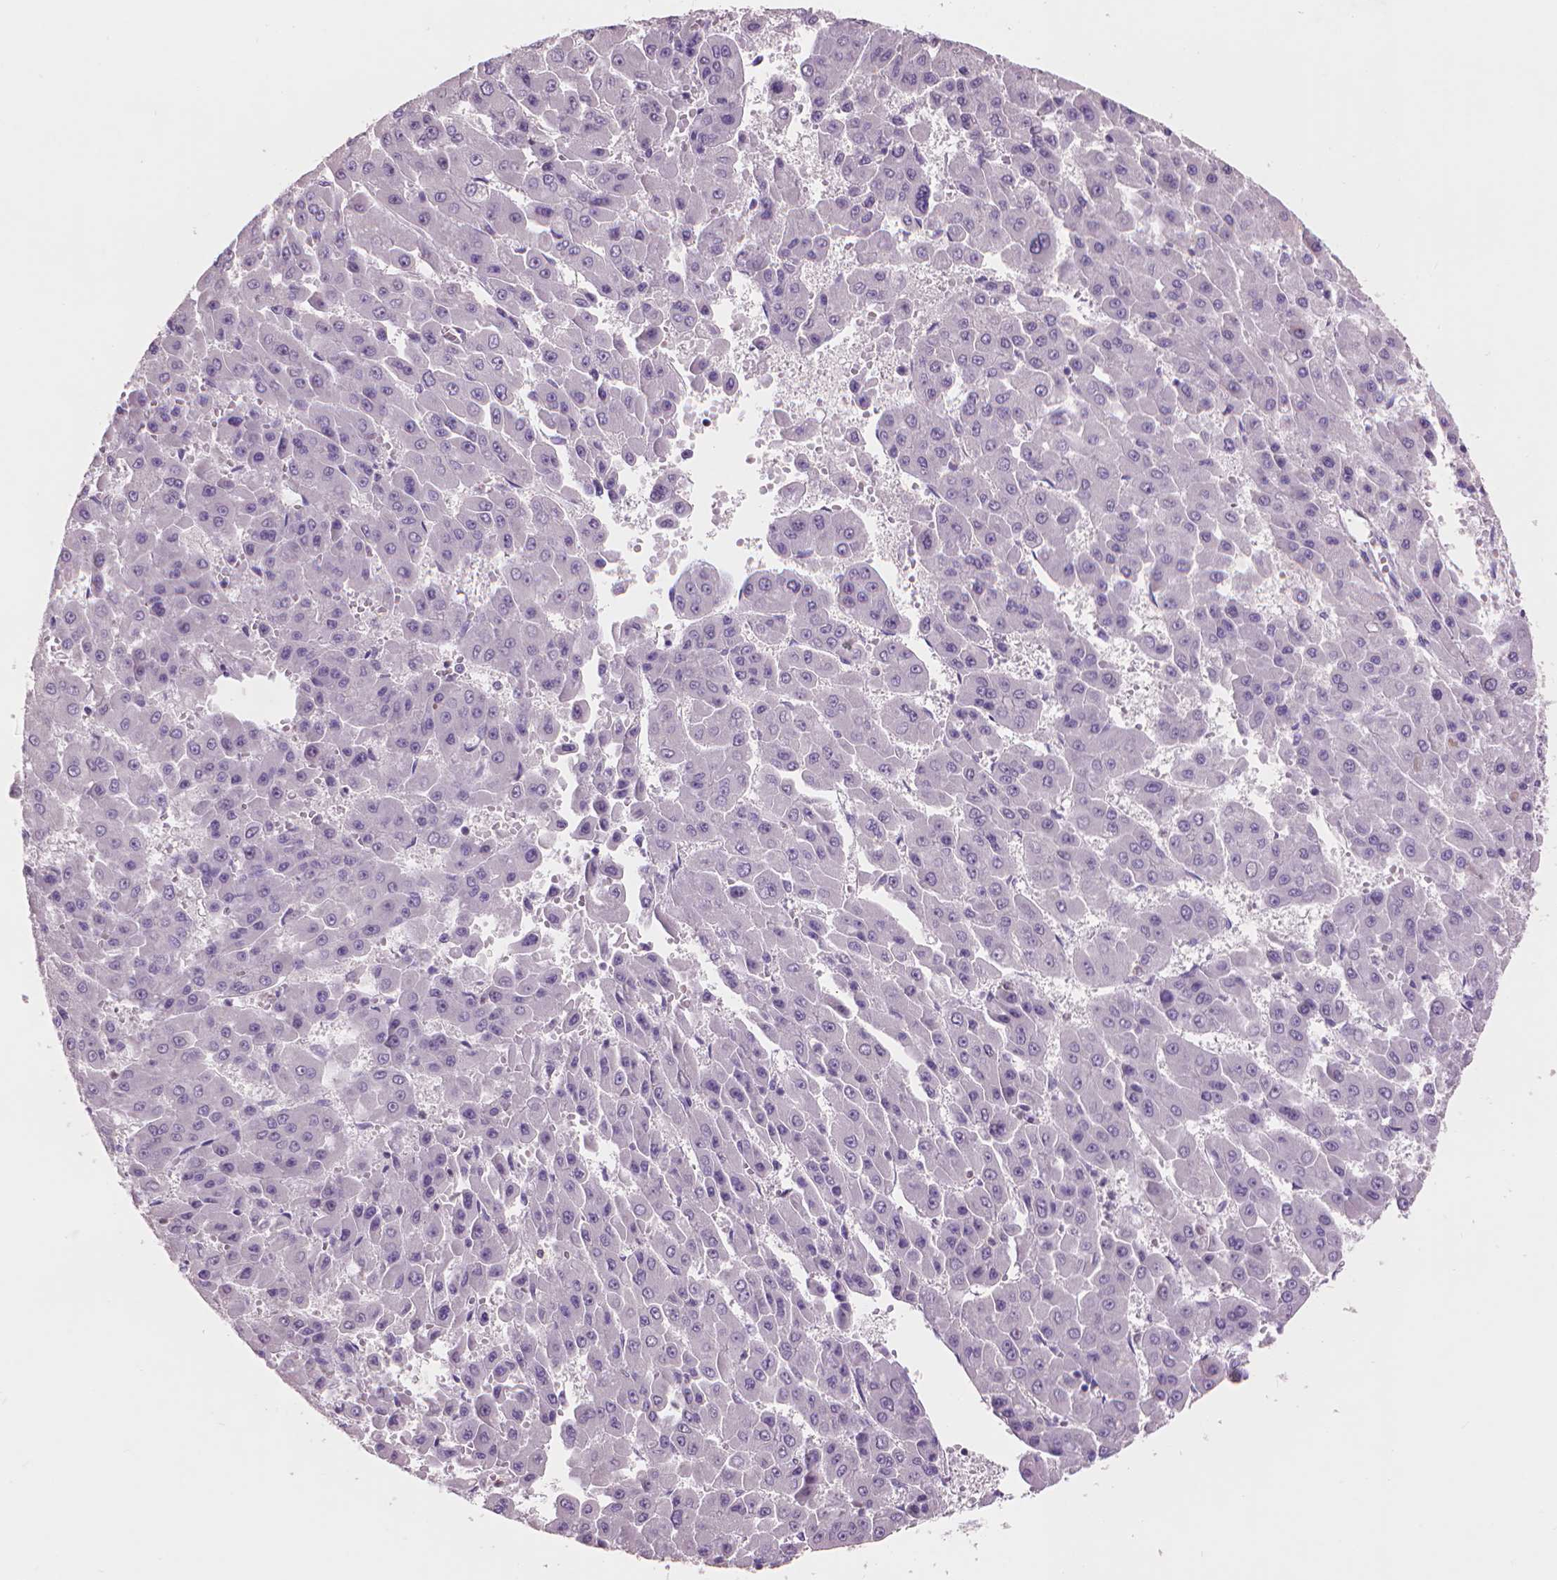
{"staining": {"intensity": "negative", "quantity": "none", "location": "none"}, "tissue": "liver cancer", "cell_type": "Tumor cells", "image_type": "cancer", "snomed": [{"axis": "morphology", "description": "Carcinoma, Hepatocellular, NOS"}, {"axis": "topography", "description": "Liver"}], "caption": "Immunohistochemical staining of hepatocellular carcinoma (liver) displays no significant positivity in tumor cells. Nuclei are stained in blue.", "gene": "ENO2", "patient": {"sex": "male", "age": 78}}